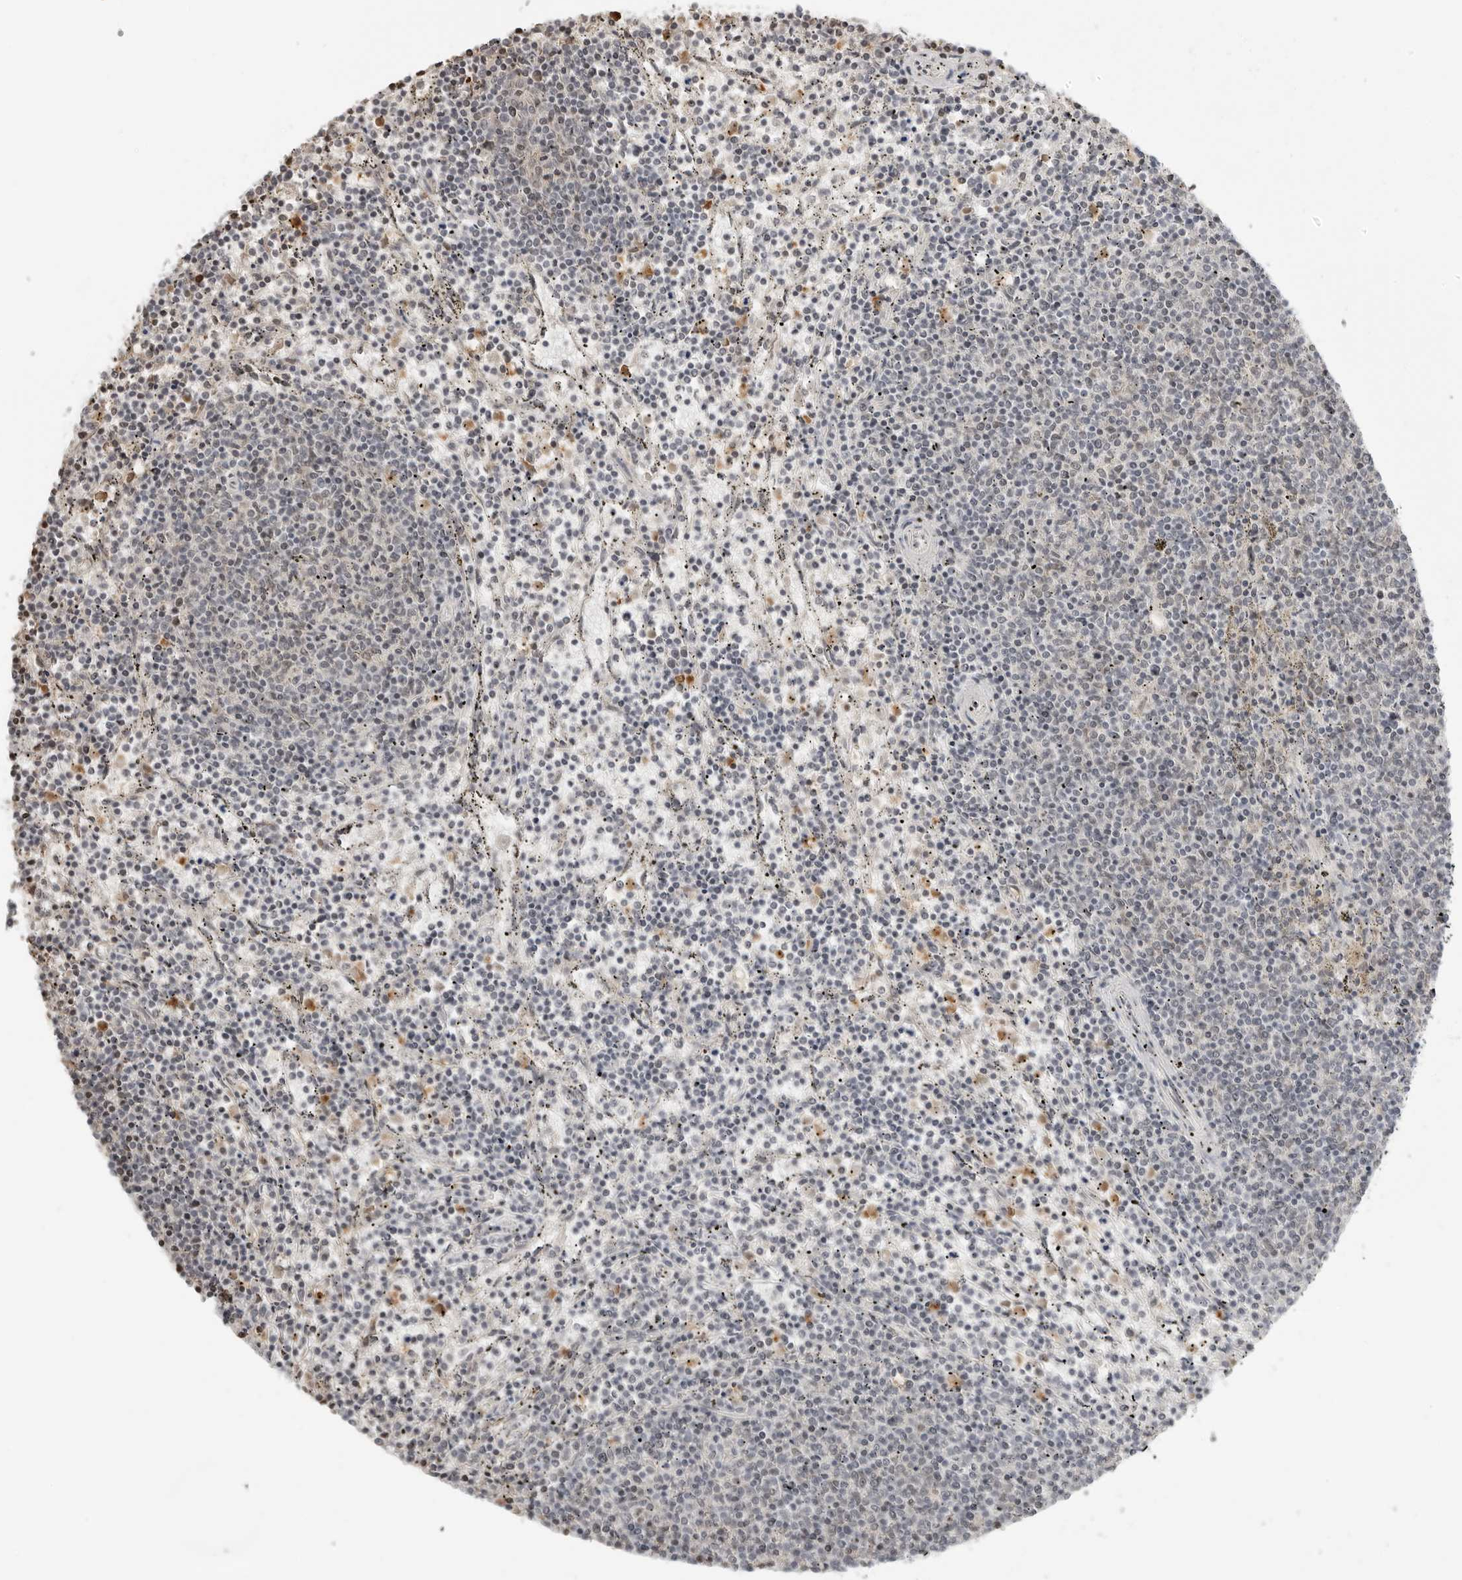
{"staining": {"intensity": "negative", "quantity": "none", "location": "none"}, "tissue": "lymphoma", "cell_type": "Tumor cells", "image_type": "cancer", "snomed": [{"axis": "morphology", "description": "Malignant lymphoma, non-Hodgkin's type, Low grade"}, {"axis": "topography", "description": "Spleen"}], "caption": "Tumor cells show no significant protein positivity in low-grade malignant lymphoma, non-Hodgkin's type. (IHC, brightfield microscopy, high magnification).", "gene": "SUGCT", "patient": {"sex": "female", "age": 50}}